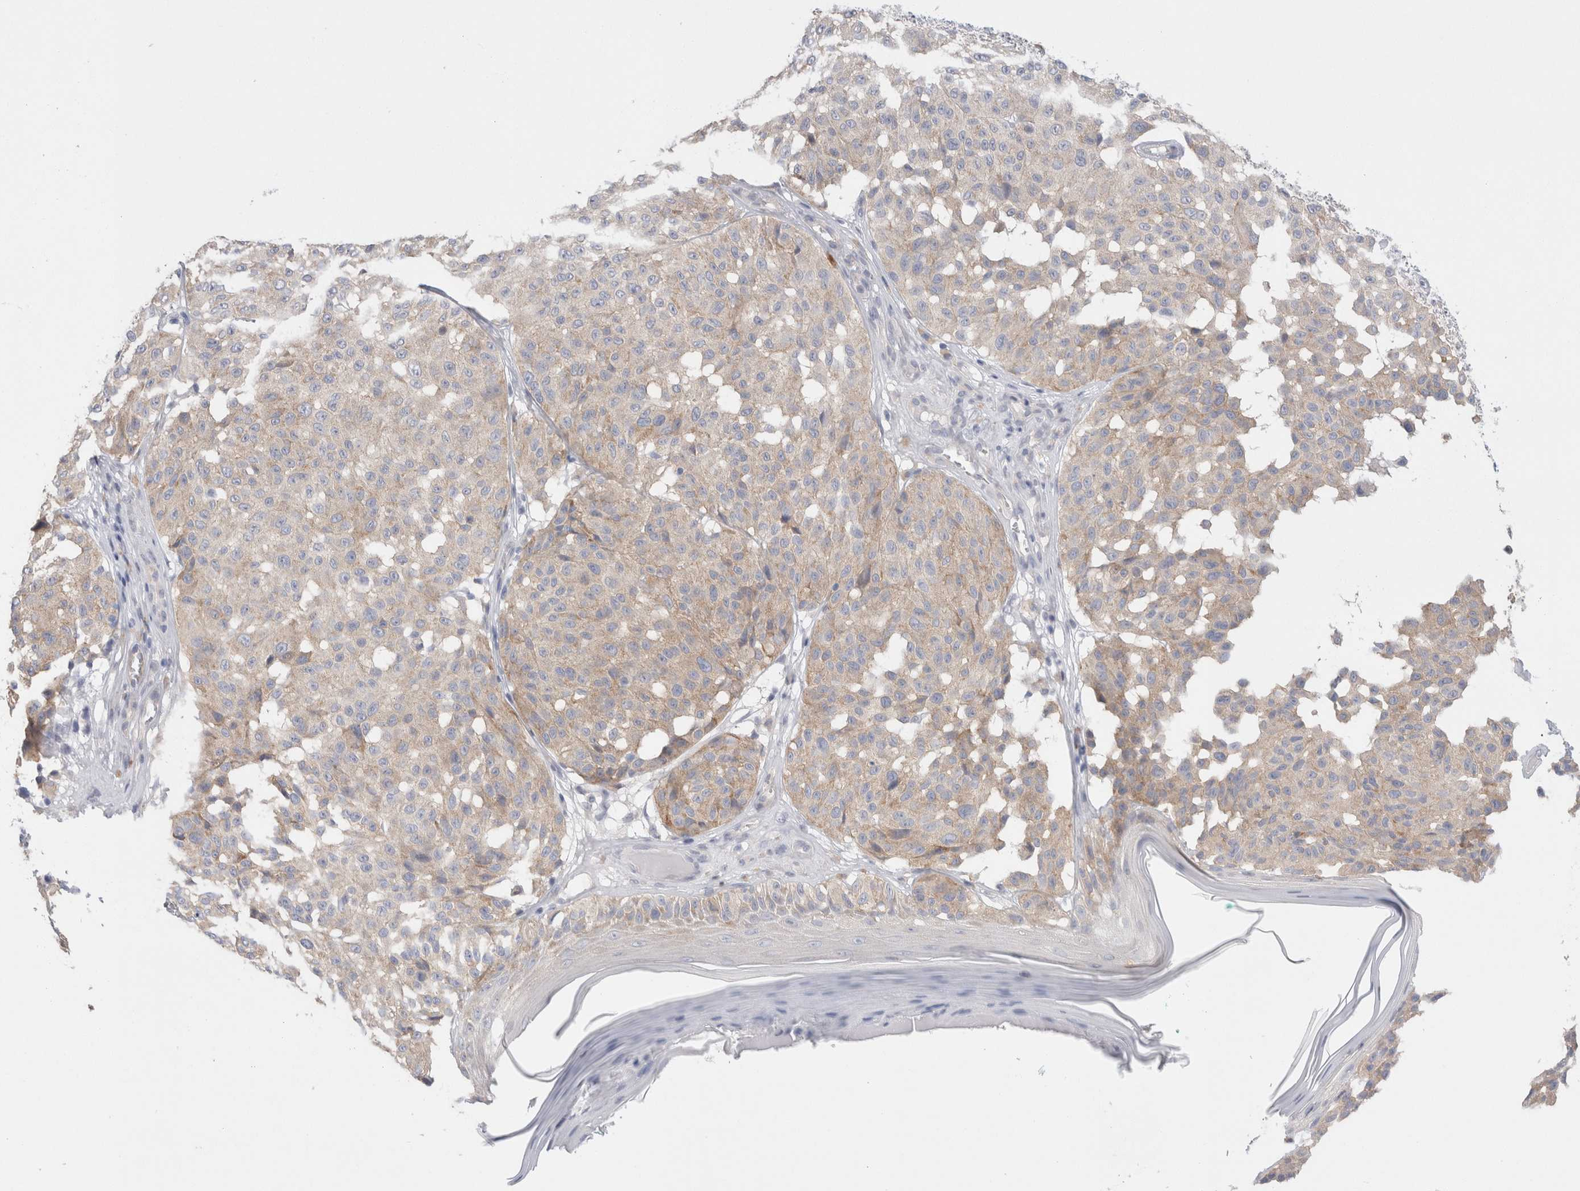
{"staining": {"intensity": "weak", "quantity": ">75%", "location": "cytoplasmic/membranous"}, "tissue": "melanoma", "cell_type": "Tumor cells", "image_type": "cancer", "snomed": [{"axis": "morphology", "description": "Malignant melanoma, NOS"}, {"axis": "topography", "description": "Skin"}], "caption": "IHC of human malignant melanoma demonstrates low levels of weak cytoplasmic/membranous staining in about >75% of tumor cells.", "gene": "WIPF2", "patient": {"sex": "female", "age": 46}}